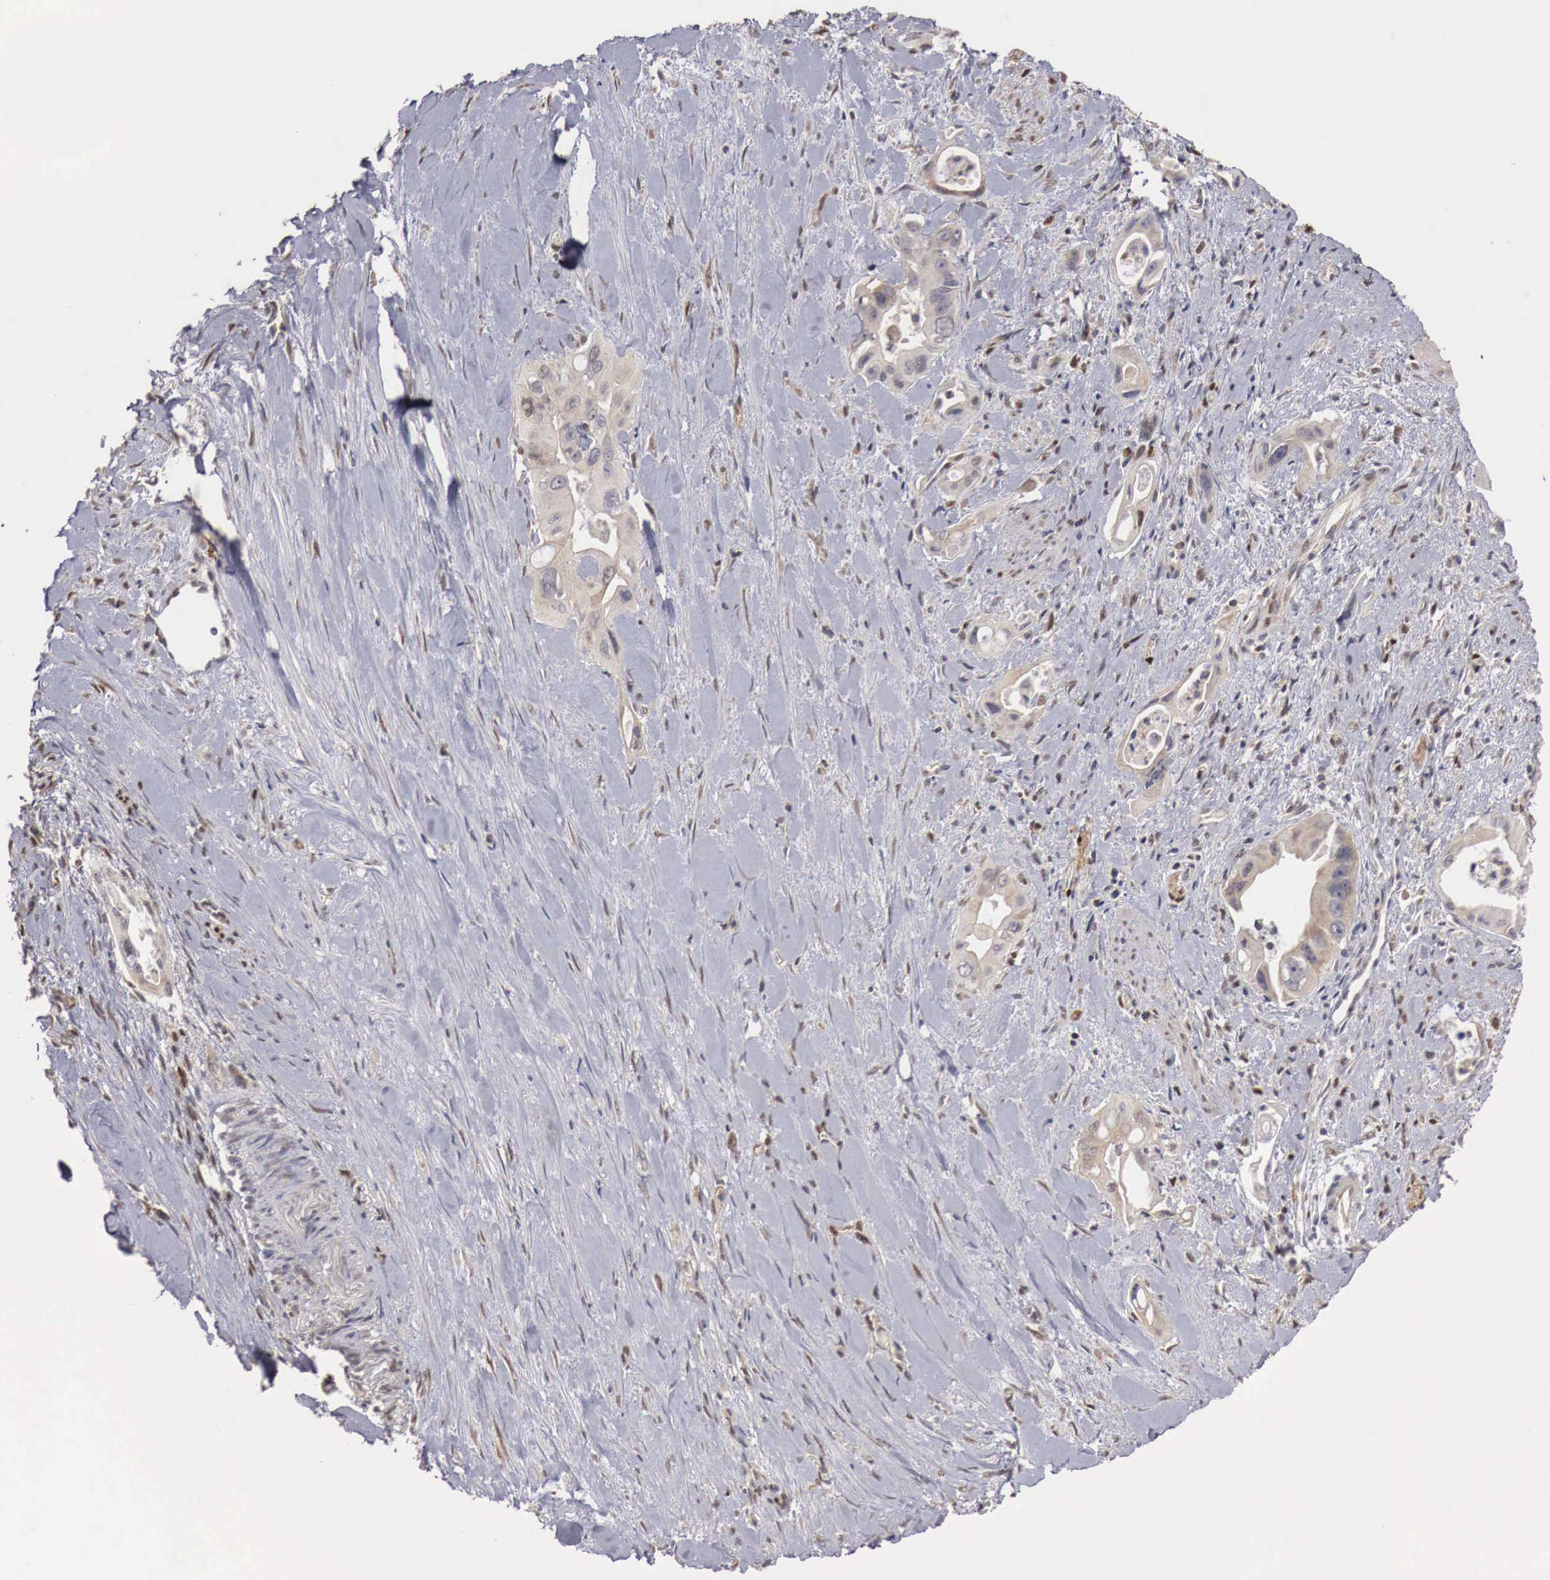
{"staining": {"intensity": "negative", "quantity": "none", "location": "none"}, "tissue": "pancreatic cancer", "cell_type": "Tumor cells", "image_type": "cancer", "snomed": [{"axis": "morphology", "description": "Adenocarcinoma, NOS"}, {"axis": "topography", "description": "Pancreas"}], "caption": "DAB immunohistochemical staining of human pancreatic cancer (adenocarcinoma) shows no significant expression in tumor cells.", "gene": "KHDRBS2", "patient": {"sex": "male", "age": 77}}